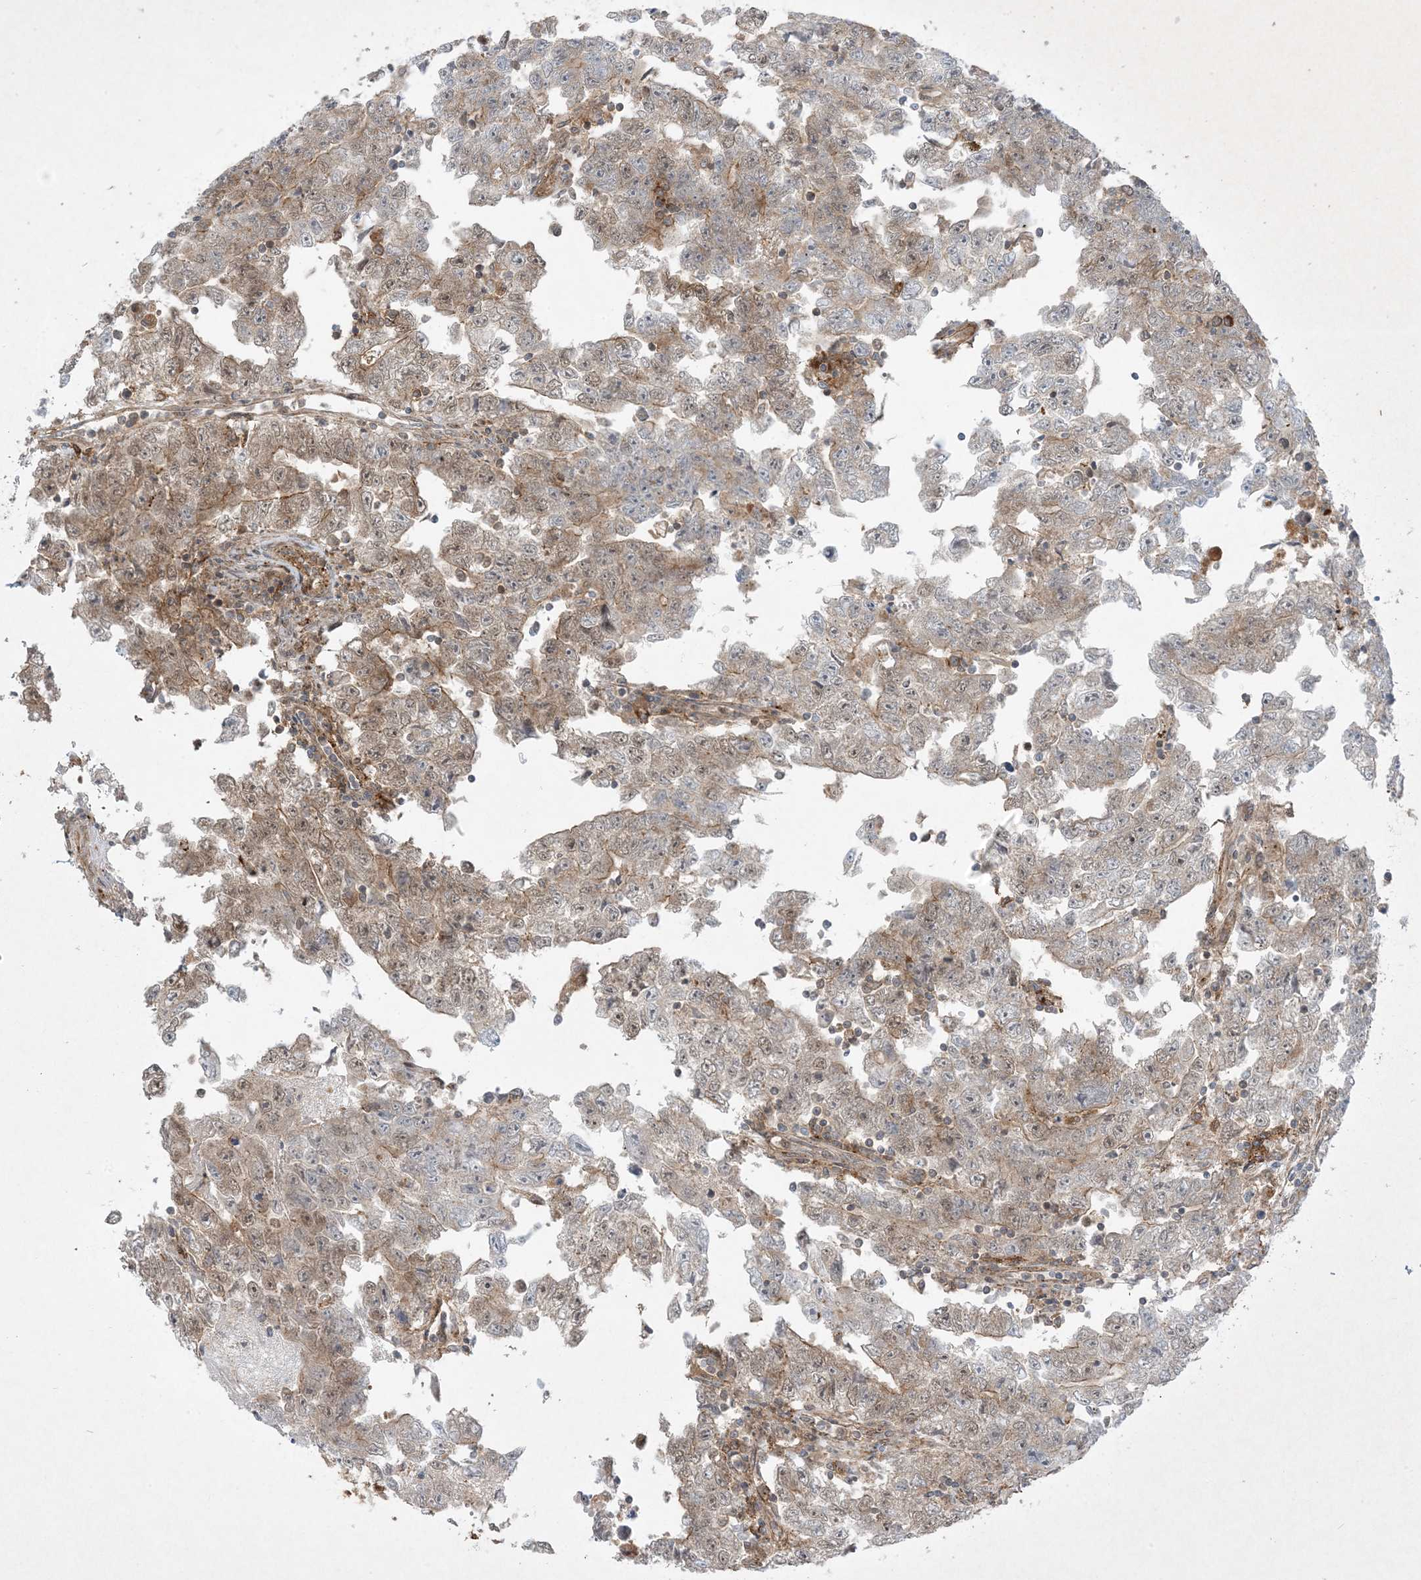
{"staining": {"intensity": "weak", "quantity": "25%-75%", "location": "cytoplasmic/membranous,nuclear"}, "tissue": "testis cancer", "cell_type": "Tumor cells", "image_type": "cancer", "snomed": [{"axis": "morphology", "description": "Carcinoma, Embryonal, NOS"}, {"axis": "topography", "description": "Testis"}], "caption": "About 25%-75% of tumor cells in human testis cancer exhibit weak cytoplasmic/membranous and nuclear protein expression as visualized by brown immunohistochemical staining.", "gene": "STAM2", "patient": {"sex": "male", "age": 25}}